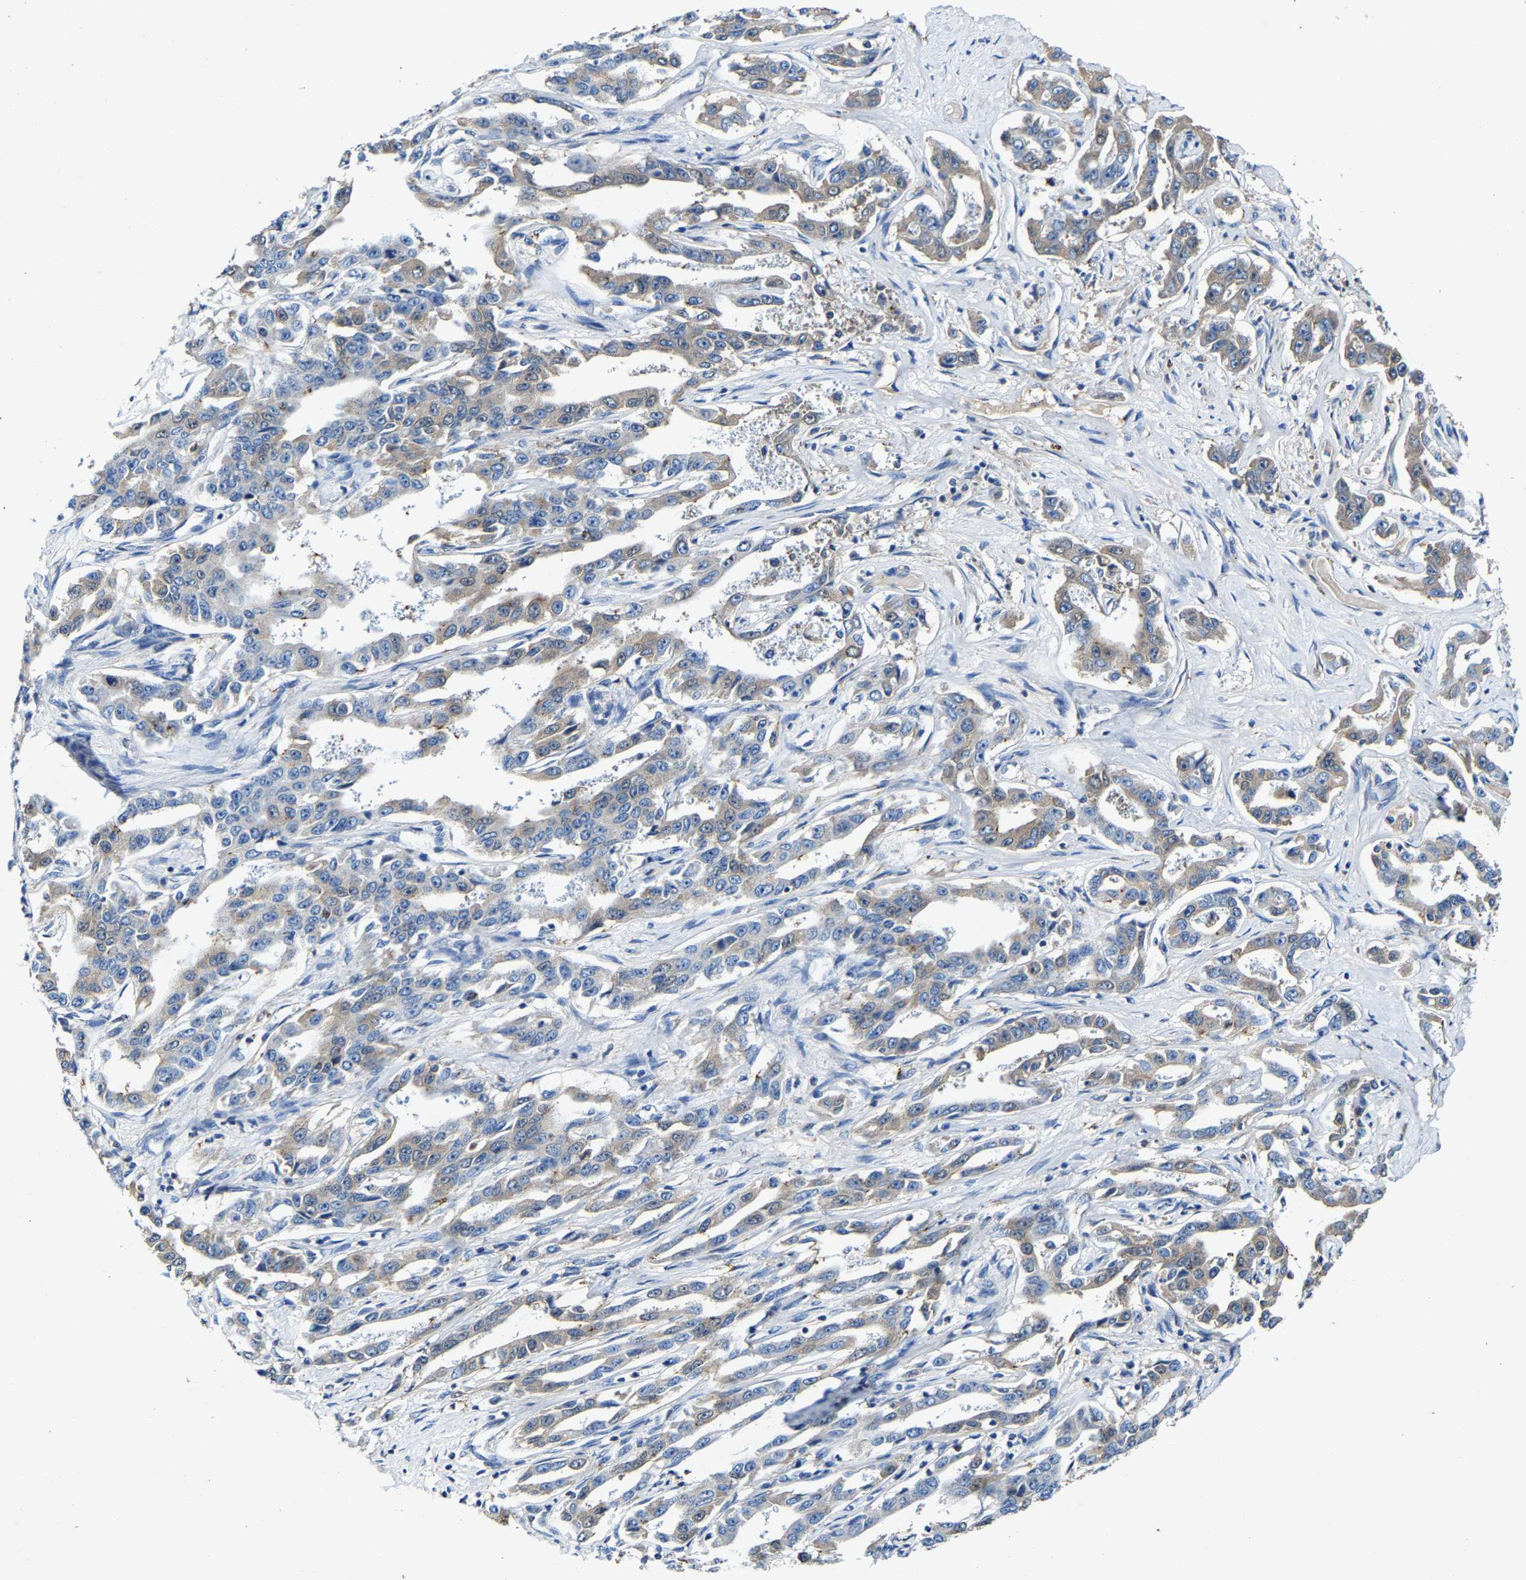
{"staining": {"intensity": "weak", "quantity": "25%-75%", "location": "cytoplasmic/membranous"}, "tissue": "liver cancer", "cell_type": "Tumor cells", "image_type": "cancer", "snomed": [{"axis": "morphology", "description": "Cholangiocarcinoma"}, {"axis": "topography", "description": "Liver"}], "caption": "IHC histopathology image of neoplastic tissue: cholangiocarcinoma (liver) stained using immunohistochemistry displays low levels of weak protein expression localized specifically in the cytoplasmic/membranous of tumor cells, appearing as a cytoplasmic/membranous brown color.", "gene": "SLC25A25", "patient": {"sex": "male", "age": 59}}